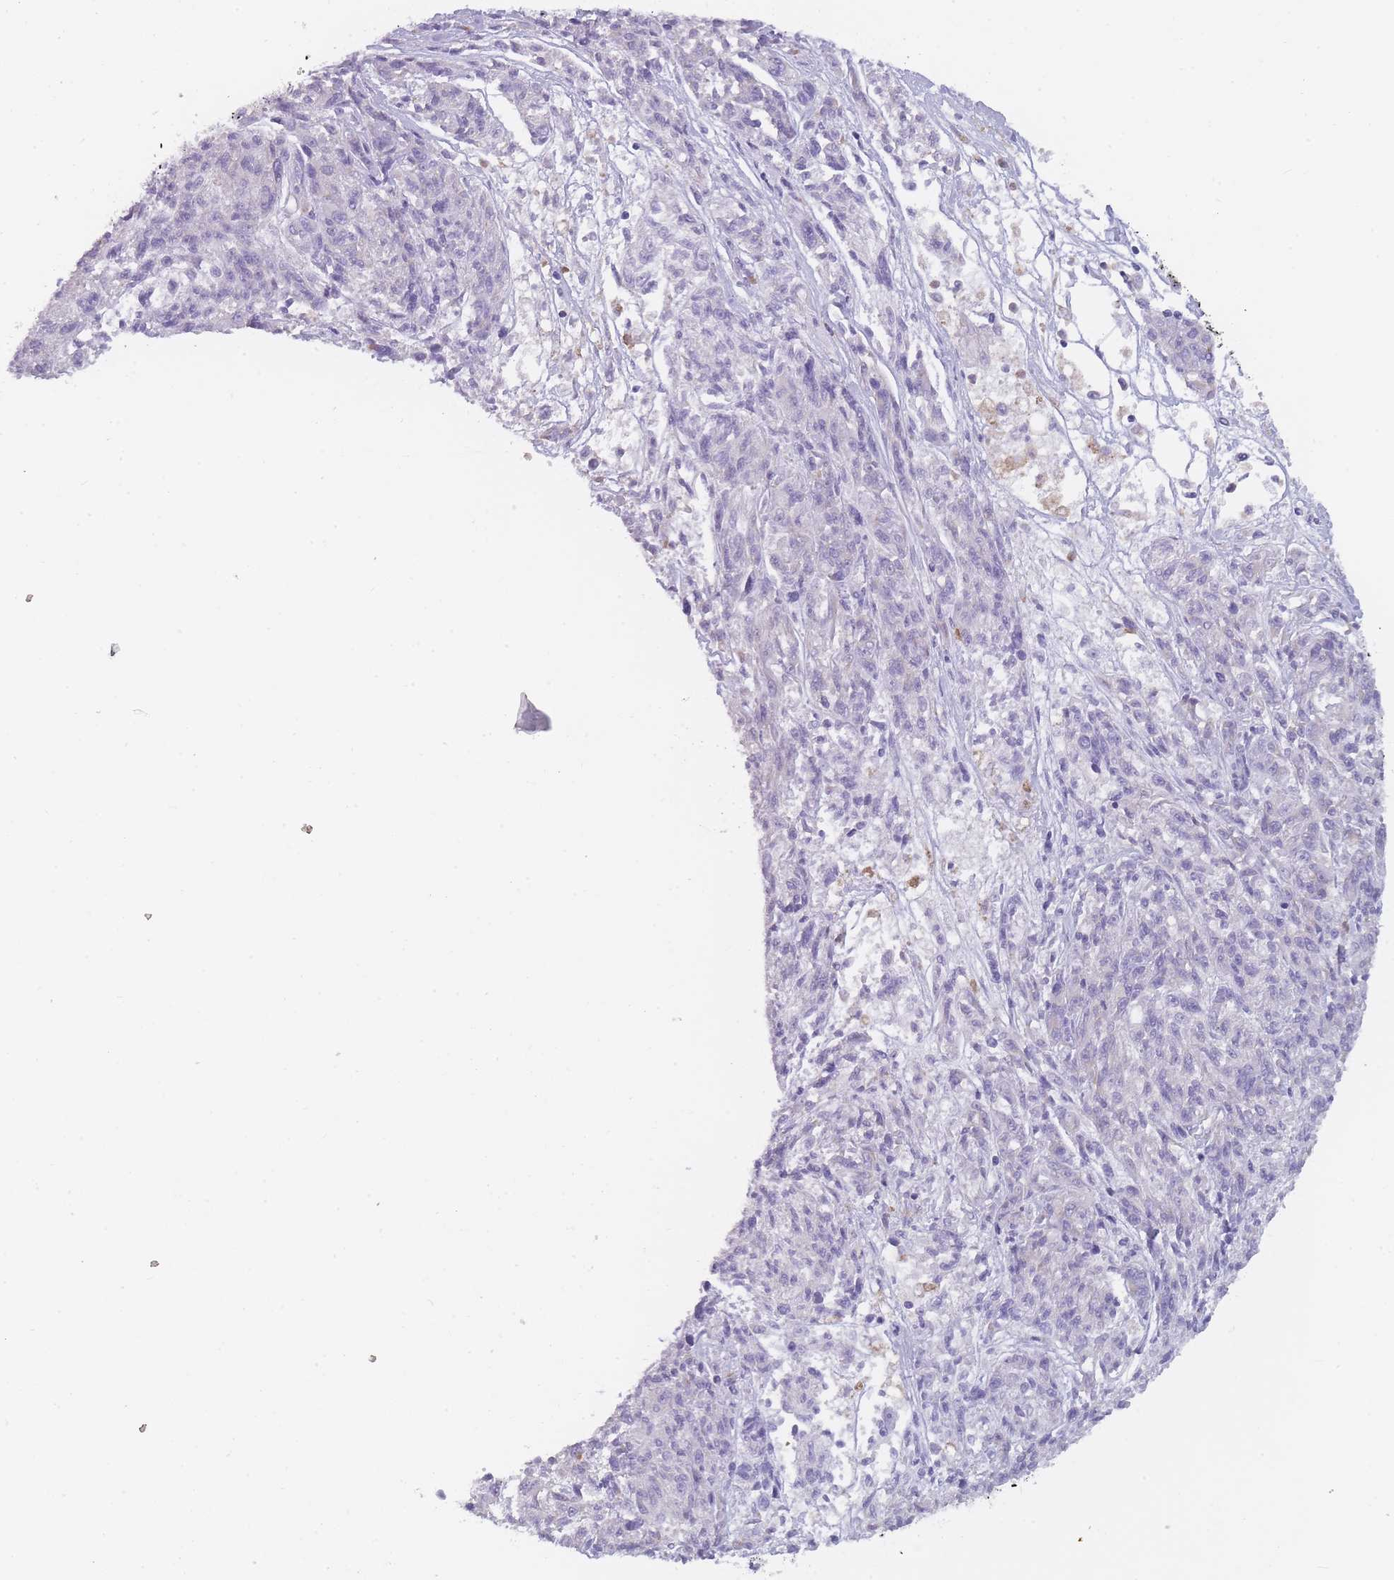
{"staining": {"intensity": "negative", "quantity": "none", "location": "none"}, "tissue": "melanoma", "cell_type": "Tumor cells", "image_type": "cancer", "snomed": [{"axis": "morphology", "description": "Malignant melanoma, NOS"}, {"axis": "topography", "description": "Skin"}], "caption": "DAB immunohistochemical staining of melanoma demonstrates no significant expression in tumor cells. (Brightfield microscopy of DAB immunohistochemistry (IHC) at high magnification).", "gene": "CR1L", "patient": {"sex": "male", "age": 53}}